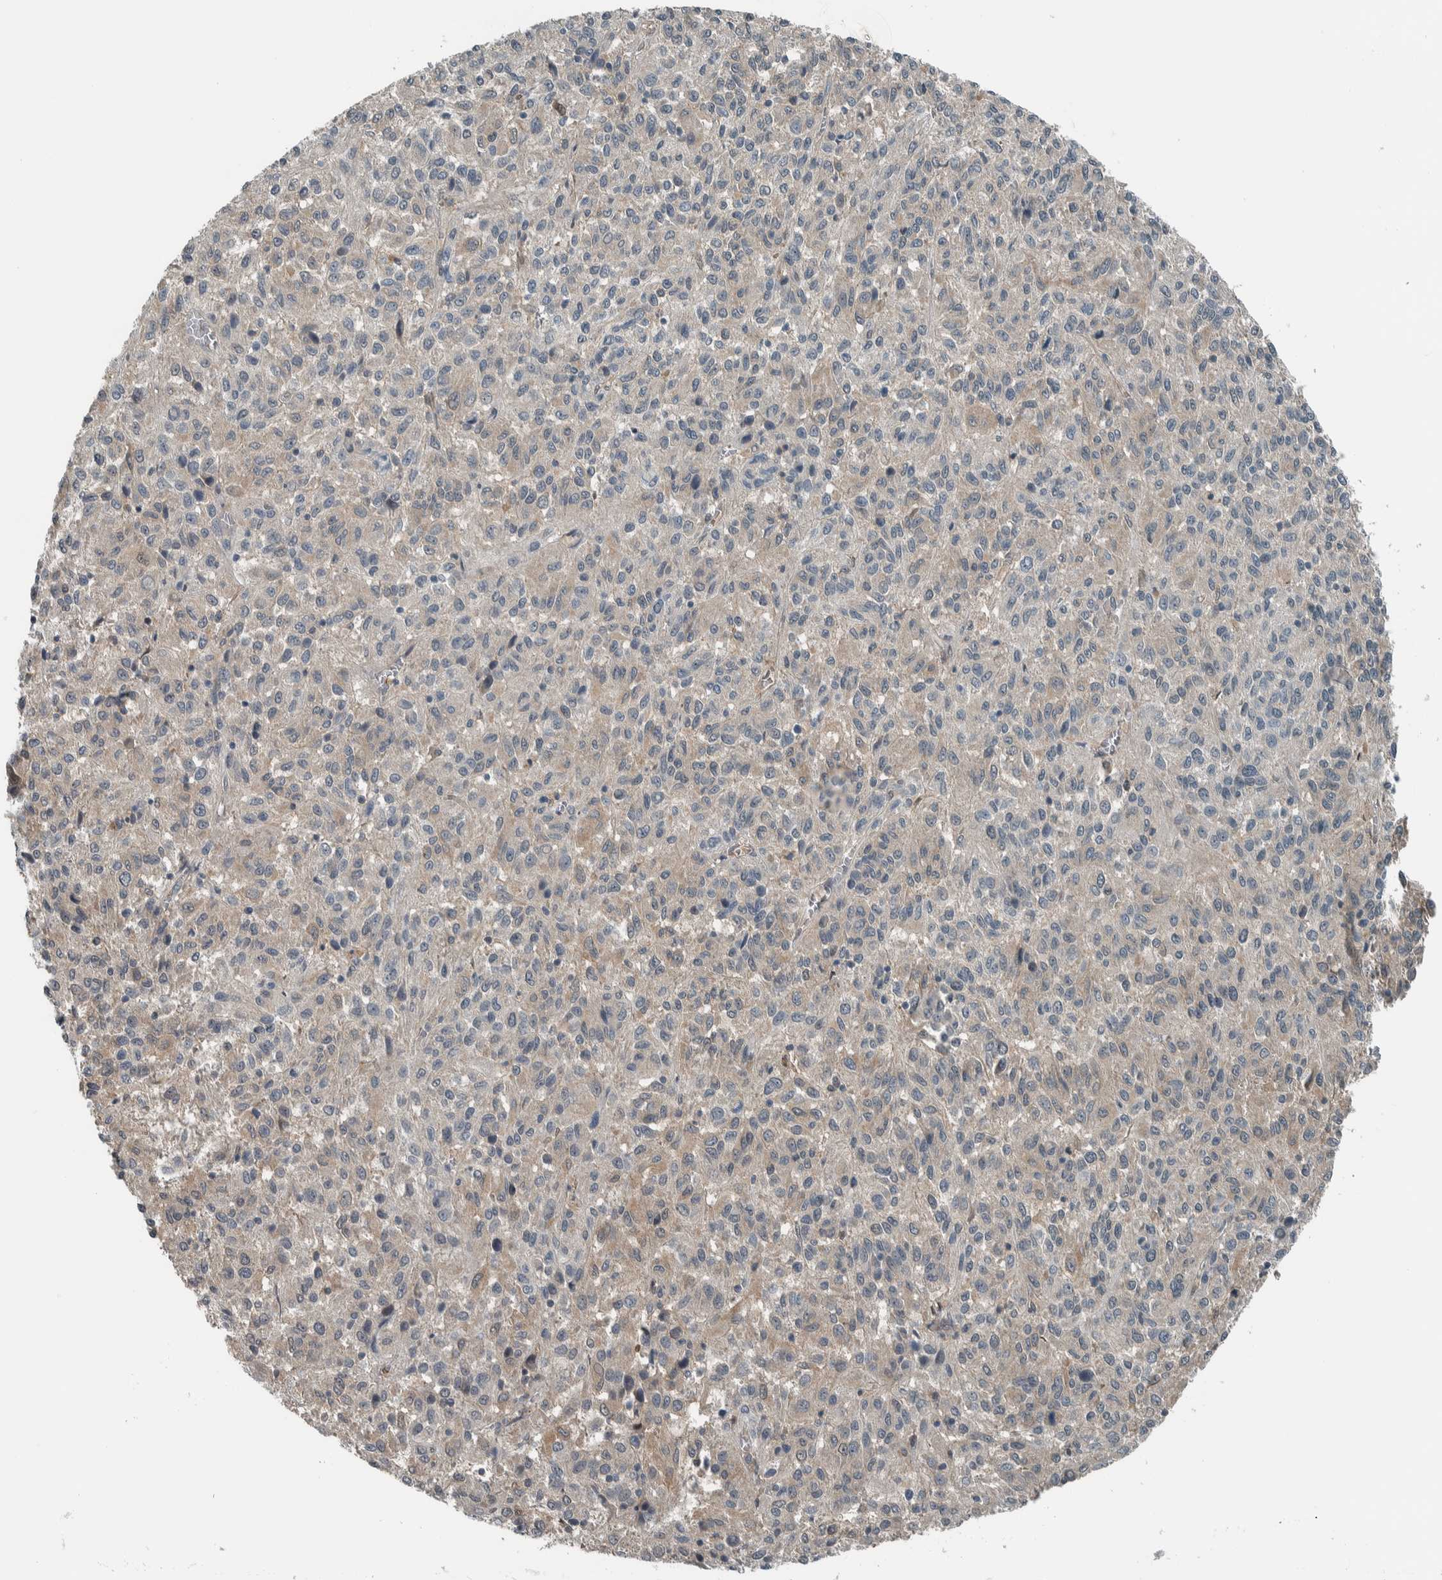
{"staining": {"intensity": "weak", "quantity": "<25%", "location": "cytoplasmic/membranous"}, "tissue": "melanoma", "cell_type": "Tumor cells", "image_type": "cancer", "snomed": [{"axis": "morphology", "description": "Malignant melanoma, Metastatic site"}, {"axis": "topography", "description": "Lung"}], "caption": "Melanoma stained for a protein using immunohistochemistry (IHC) demonstrates no staining tumor cells.", "gene": "ALAD", "patient": {"sex": "male", "age": 64}}